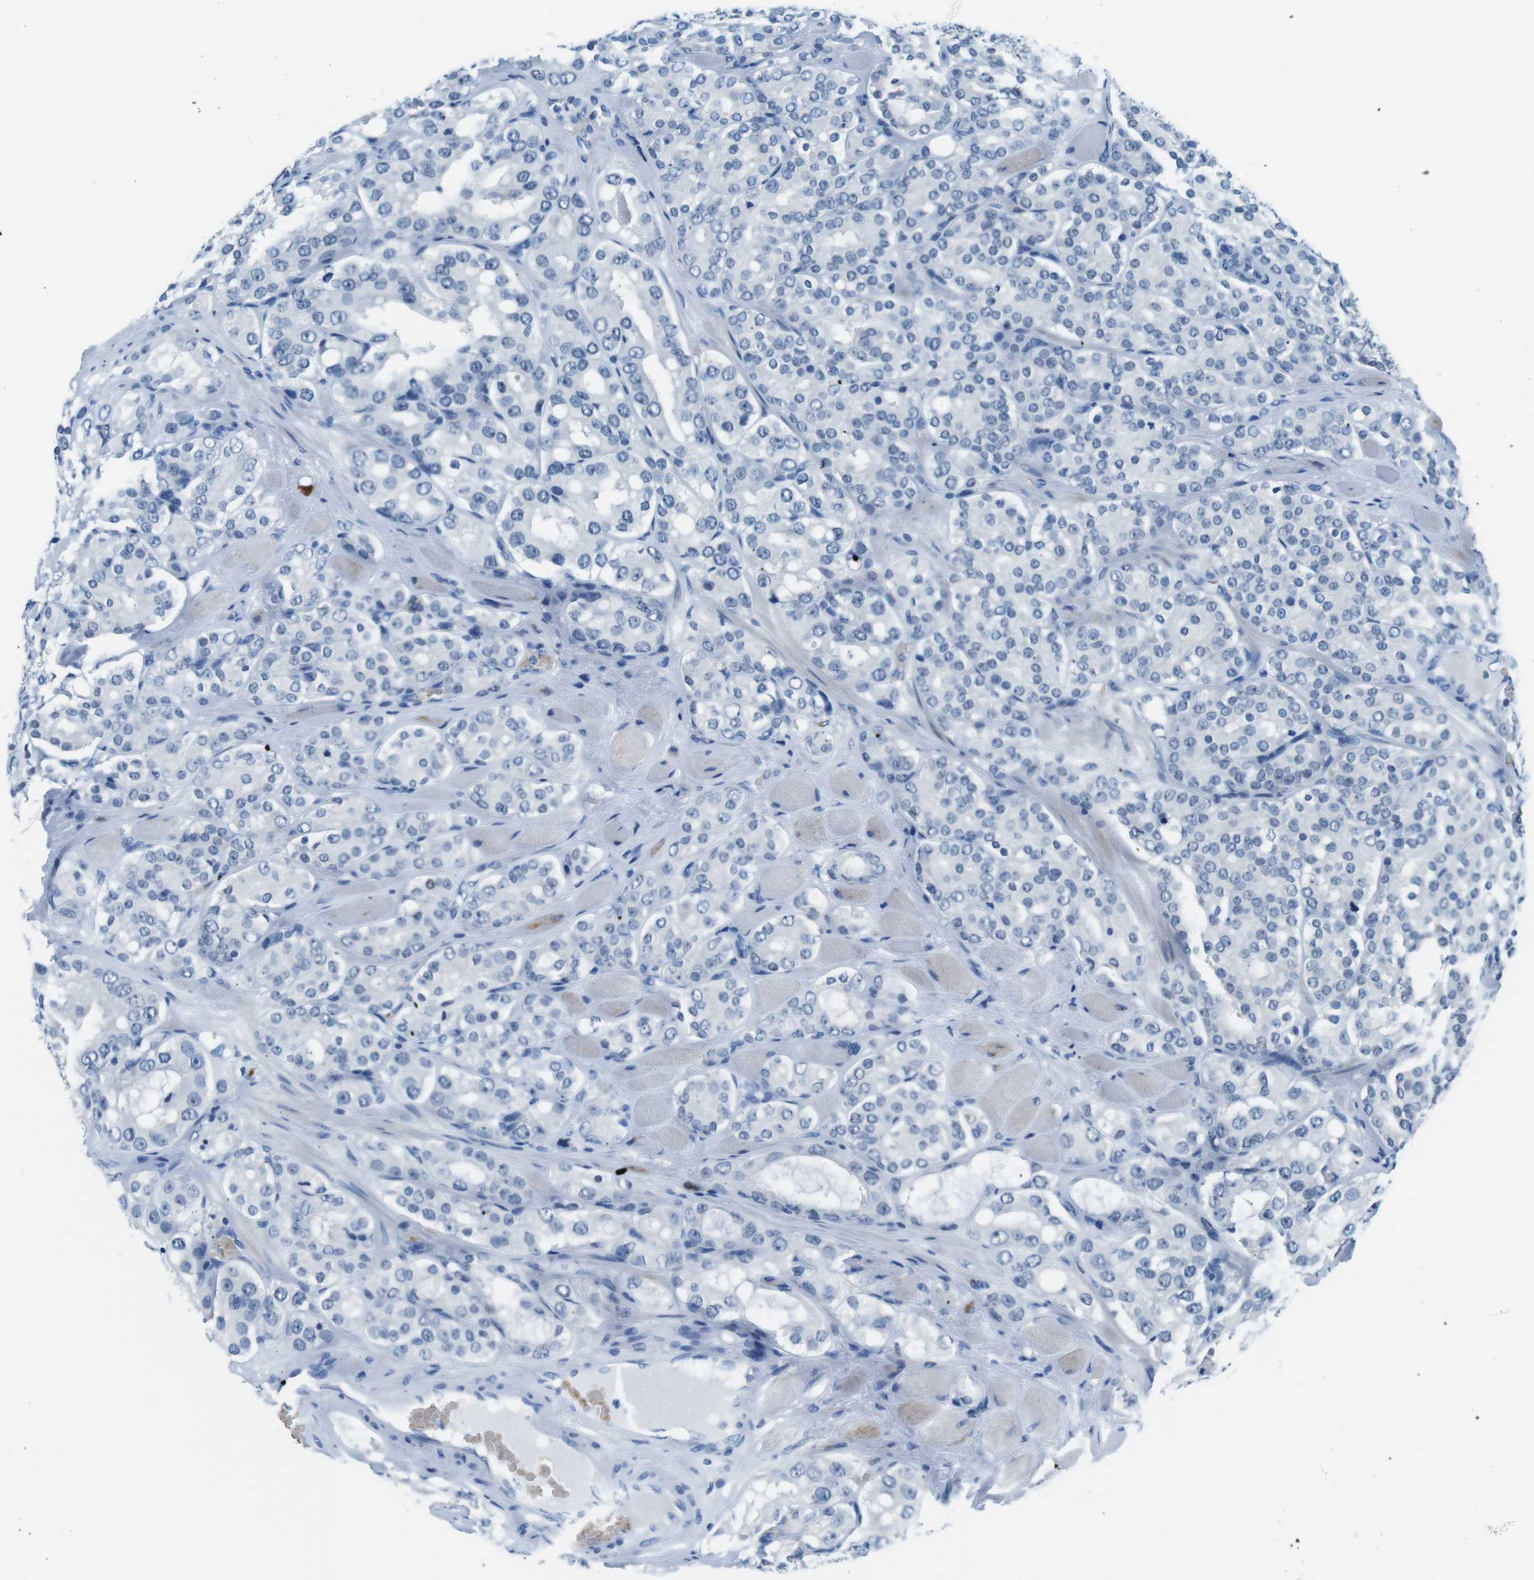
{"staining": {"intensity": "negative", "quantity": "none", "location": "none"}, "tissue": "prostate cancer", "cell_type": "Tumor cells", "image_type": "cancer", "snomed": [{"axis": "morphology", "description": "Adenocarcinoma, High grade"}, {"axis": "topography", "description": "Prostate"}], "caption": "Tumor cells are negative for brown protein staining in high-grade adenocarcinoma (prostate). (DAB (3,3'-diaminobenzidine) immunohistochemistry visualized using brightfield microscopy, high magnification).", "gene": "TFAP2C", "patient": {"sex": "male", "age": 65}}